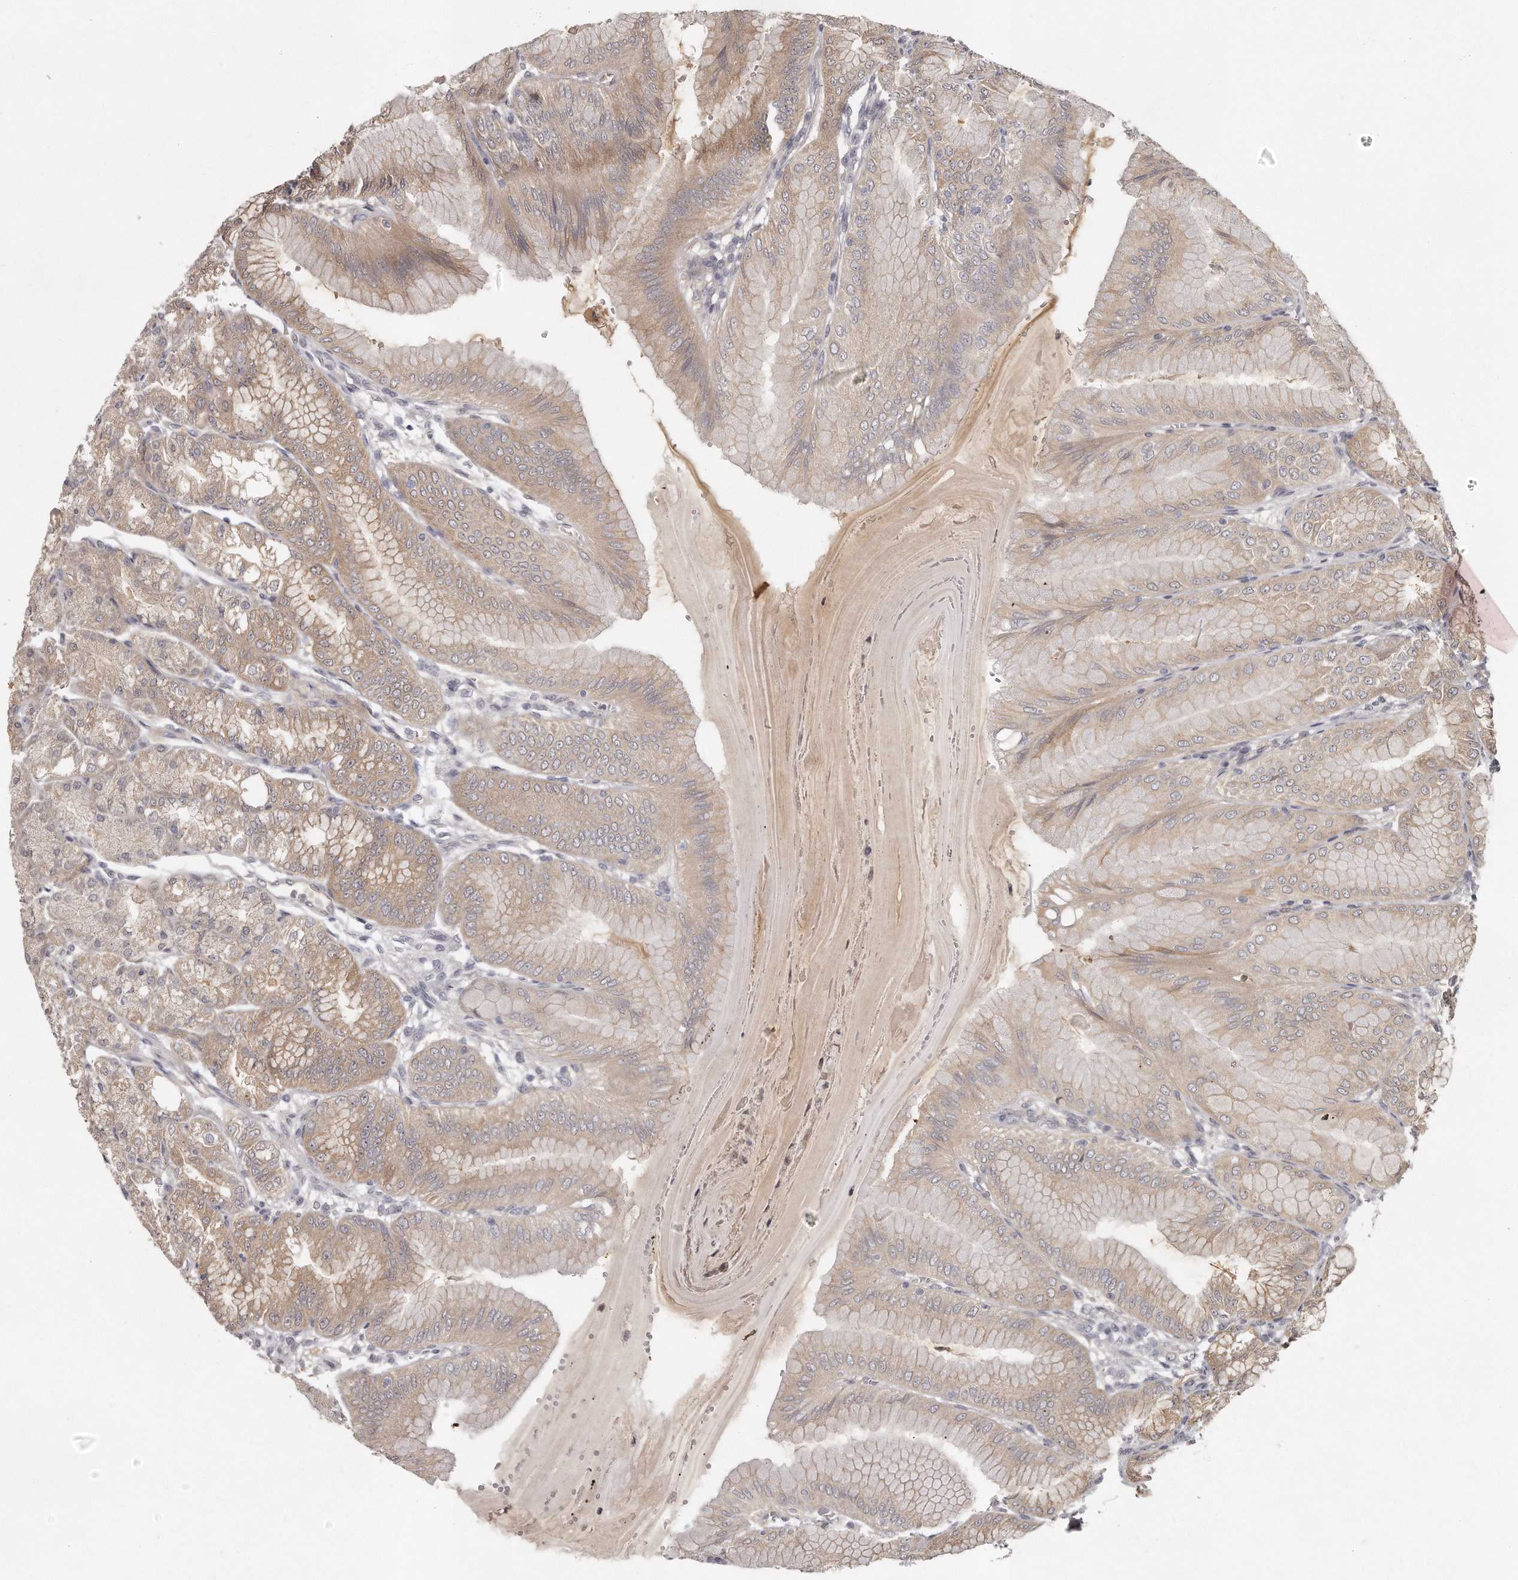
{"staining": {"intensity": "weak", "quantity": "25%-75%", "location": "cytoplasmic/membranous"}, "tissue": "stomach", "cell_type": "Glandular cells", "image_type": "normal", "snomed": [{"axis": "morphology", "description": "Normal tissue, NOS"}, {"axis": "topography", "description": "Stomach, lower"}], "caption": "Immunohistochemistry of benign human stomach demonstrates low levels of weak cytoplasmic/membranous expression in approximately 25%-75% of glandular cells.", "gene": "GGCT", "patient": {"sex": "male", "age": 71}}